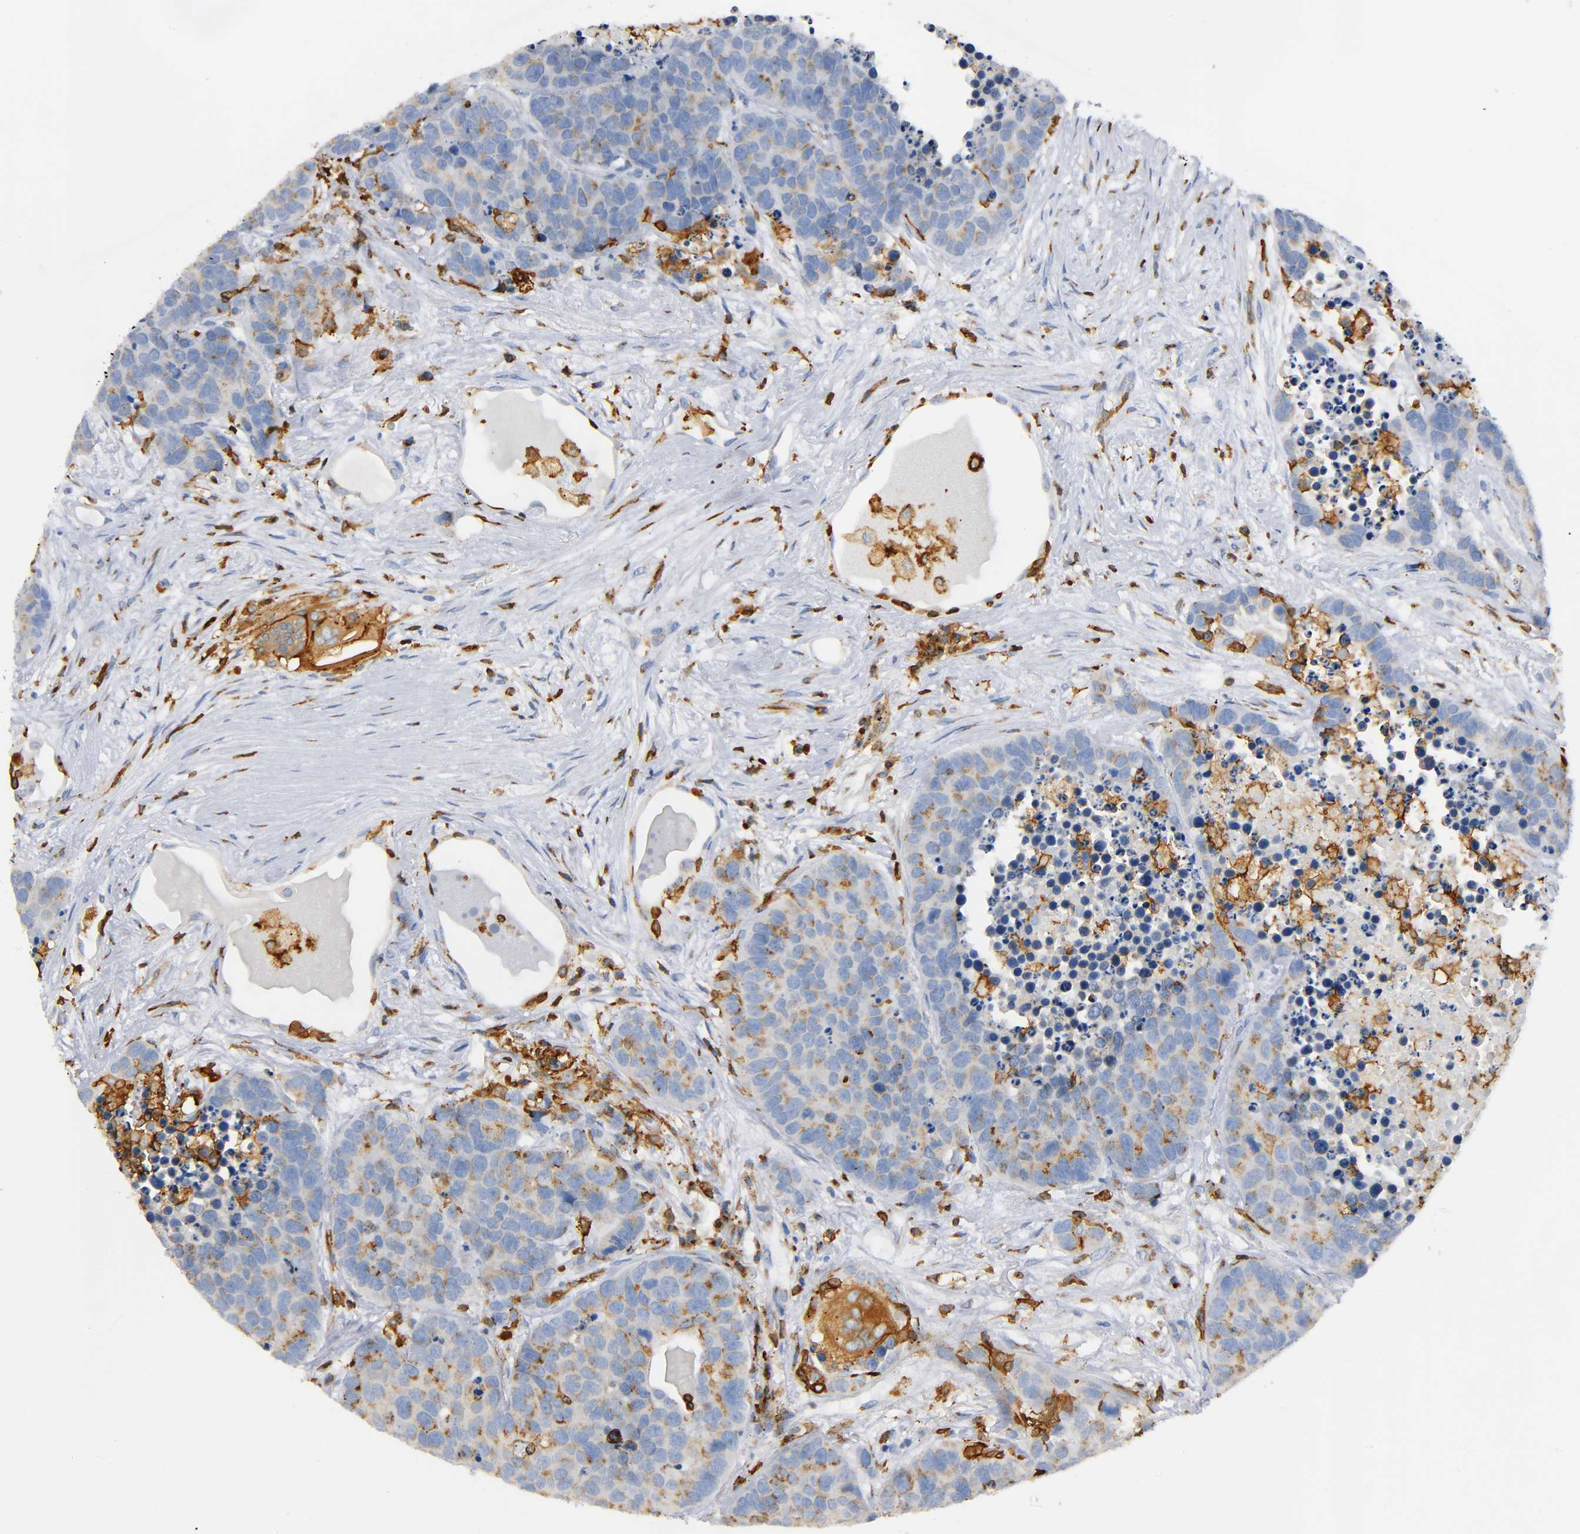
{"staining": {"intensity": "moderate", "quantity": ">75%", "location": "cytoplasmic/membranous"}, "tissue": "carcinoid", "cell_type": "Tumor cells", "image_type": "cancer", "snomed": [{"axis": "morphology", "description": "Carcinoid, malignant, NOS"}, {"axis": "topography", "description": "Lung"}], "caption": "Carcinoid was stained to show a protein in brown. There is medium levels of moderate cytoplasmic/membranous expression in approximately >75% of tumor cells.", "gene": "CAPN10", "patient": {"sex": "male", "age": 60}}